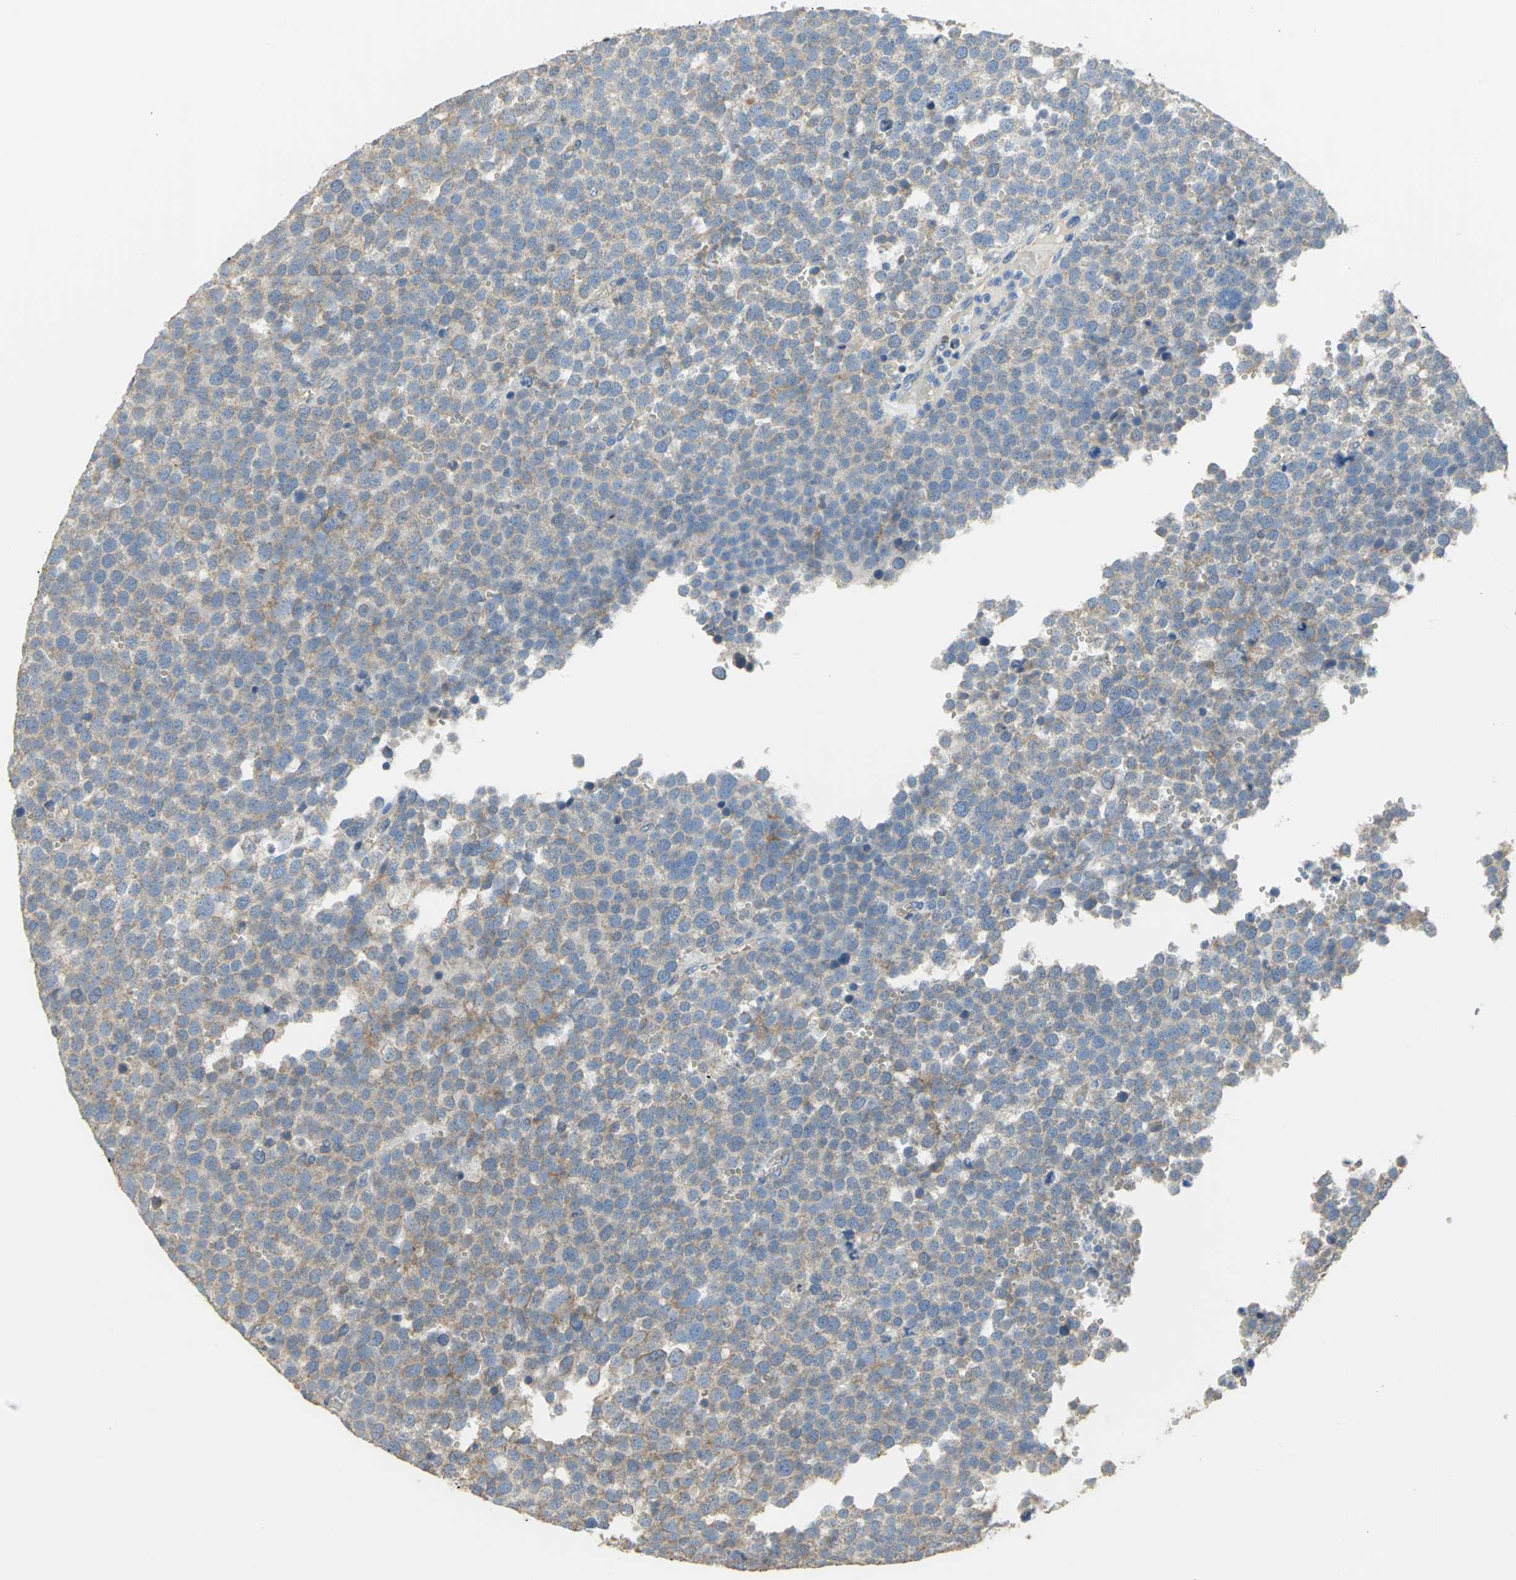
{"staining": {"intensity": "weak", "quantity": "25%-75%", "location": "cytoplasmic/membranous"}, "tissue": "testis cancer", "cell_type": "Tumor cells", "image_type": "cancer", "snomed": [{"axis": "morphology", "description": "Seminoma, NOS"}, {"axis": "topography", "description": "Testis"}], "caption": "This is a photomicrograph of immunohistochemistry staining of seminoma (testis), which shows weak positivity in the cytoplasmic/membranous of tumor cells.", "gene": "HTR1F", "patient": {"sex": "male", "age": 71}}